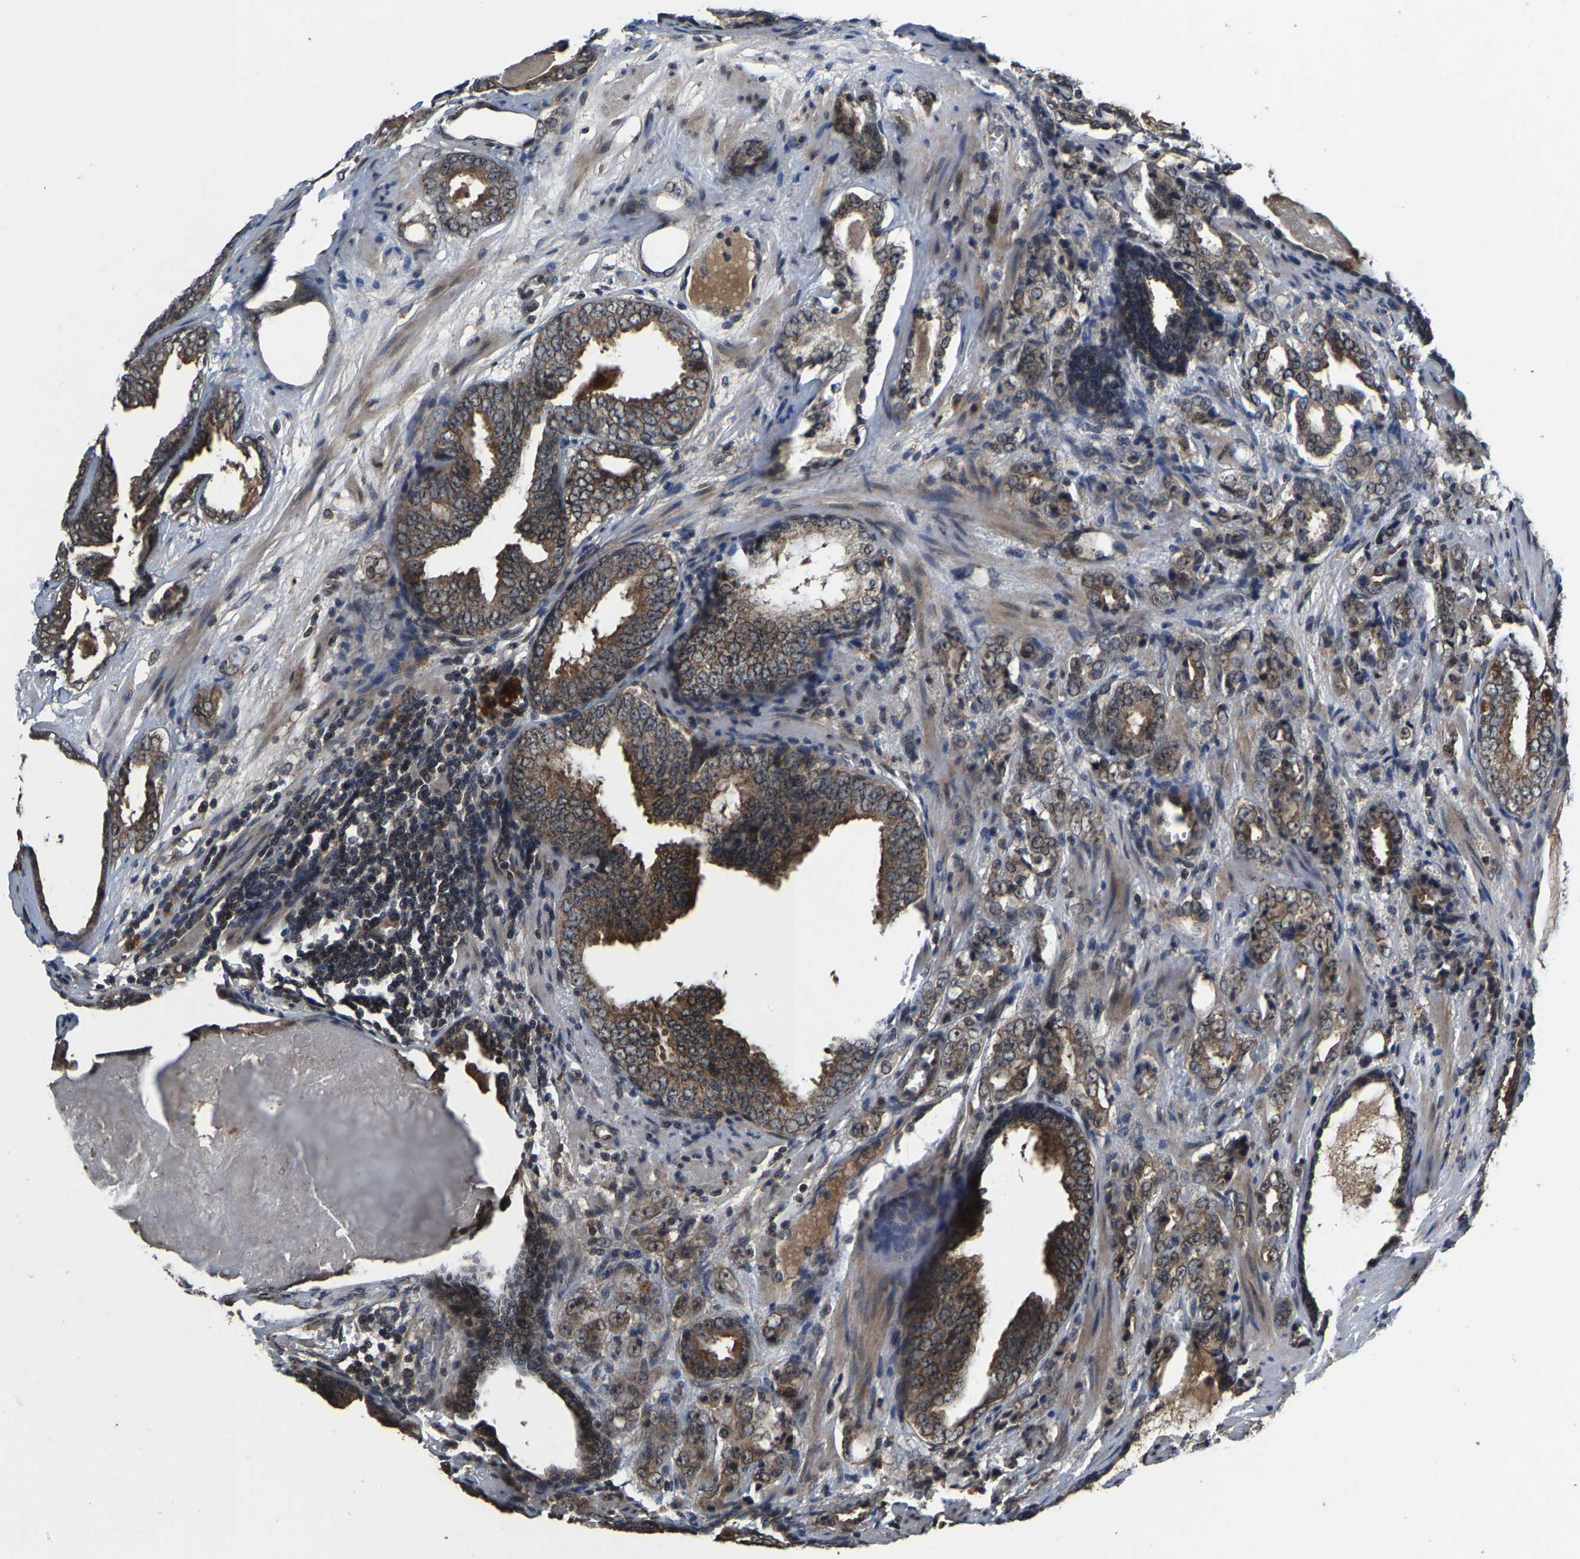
{"staining": {"intensity": "moderate", "quantity": ">75%", "location": "cytoplasmic/membranous"}, "tissue": "prostate cancer", "cell_type": "Tumor cells", "image_type": "cancer", "snomed": [{"axis": "morphology", "description": "Adenocarcinoma, Medium grade"}, {"axis": "topography", "description": "Prostate"}], "caption": "Immunohistochemical staining of prostate cancer reveals medium levels of moderate cytoplasmic/membranous staining in approximately >75% of tumor cells. Nuclei are stained in blue.", "gene": "HUWE1", "patient": {"sex": "male", "age": 79}}